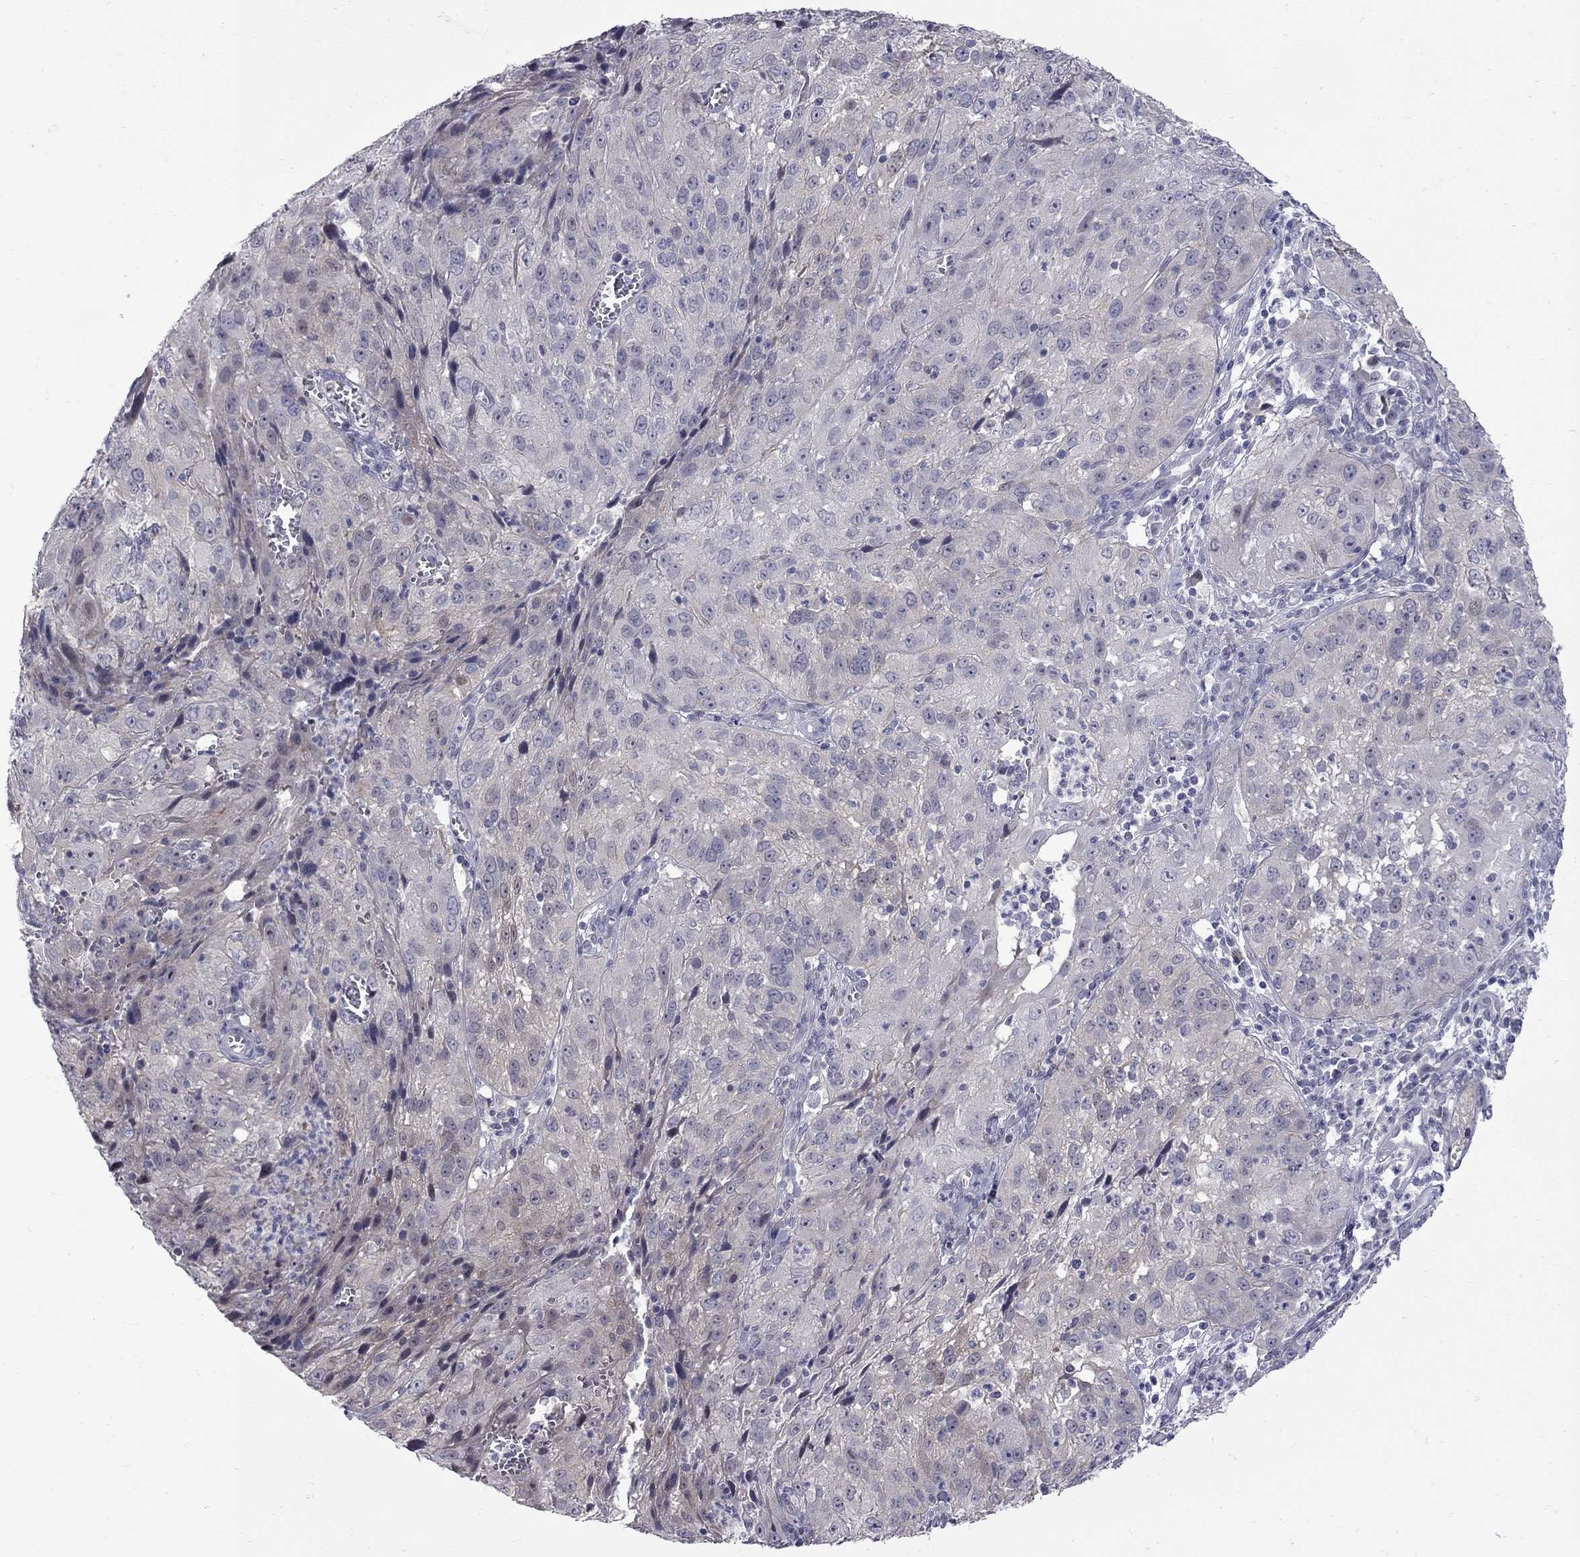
{"staining": {"intensity": "negative", "quantity": "none", "location": "none"}, "tissue": "cervical cancer", "cell_type": "Tumor cells", "image_type": "cancer", "snomed": [{"axis": "morphology", "description": "Squamous cell carcinoma, NOS"}, {"axis": "topography", "description": "Cervix"}], "caption": "Immunohistochemical staining of human cervical cancer (squamous cell carcinoma) displays no significant positivity in tumor cells. (Immunohistochemistry (ihc), brightfield microscopy, high magnification).", "gene": "NRARP", "patient": {"sex": "female", "age": 32}}